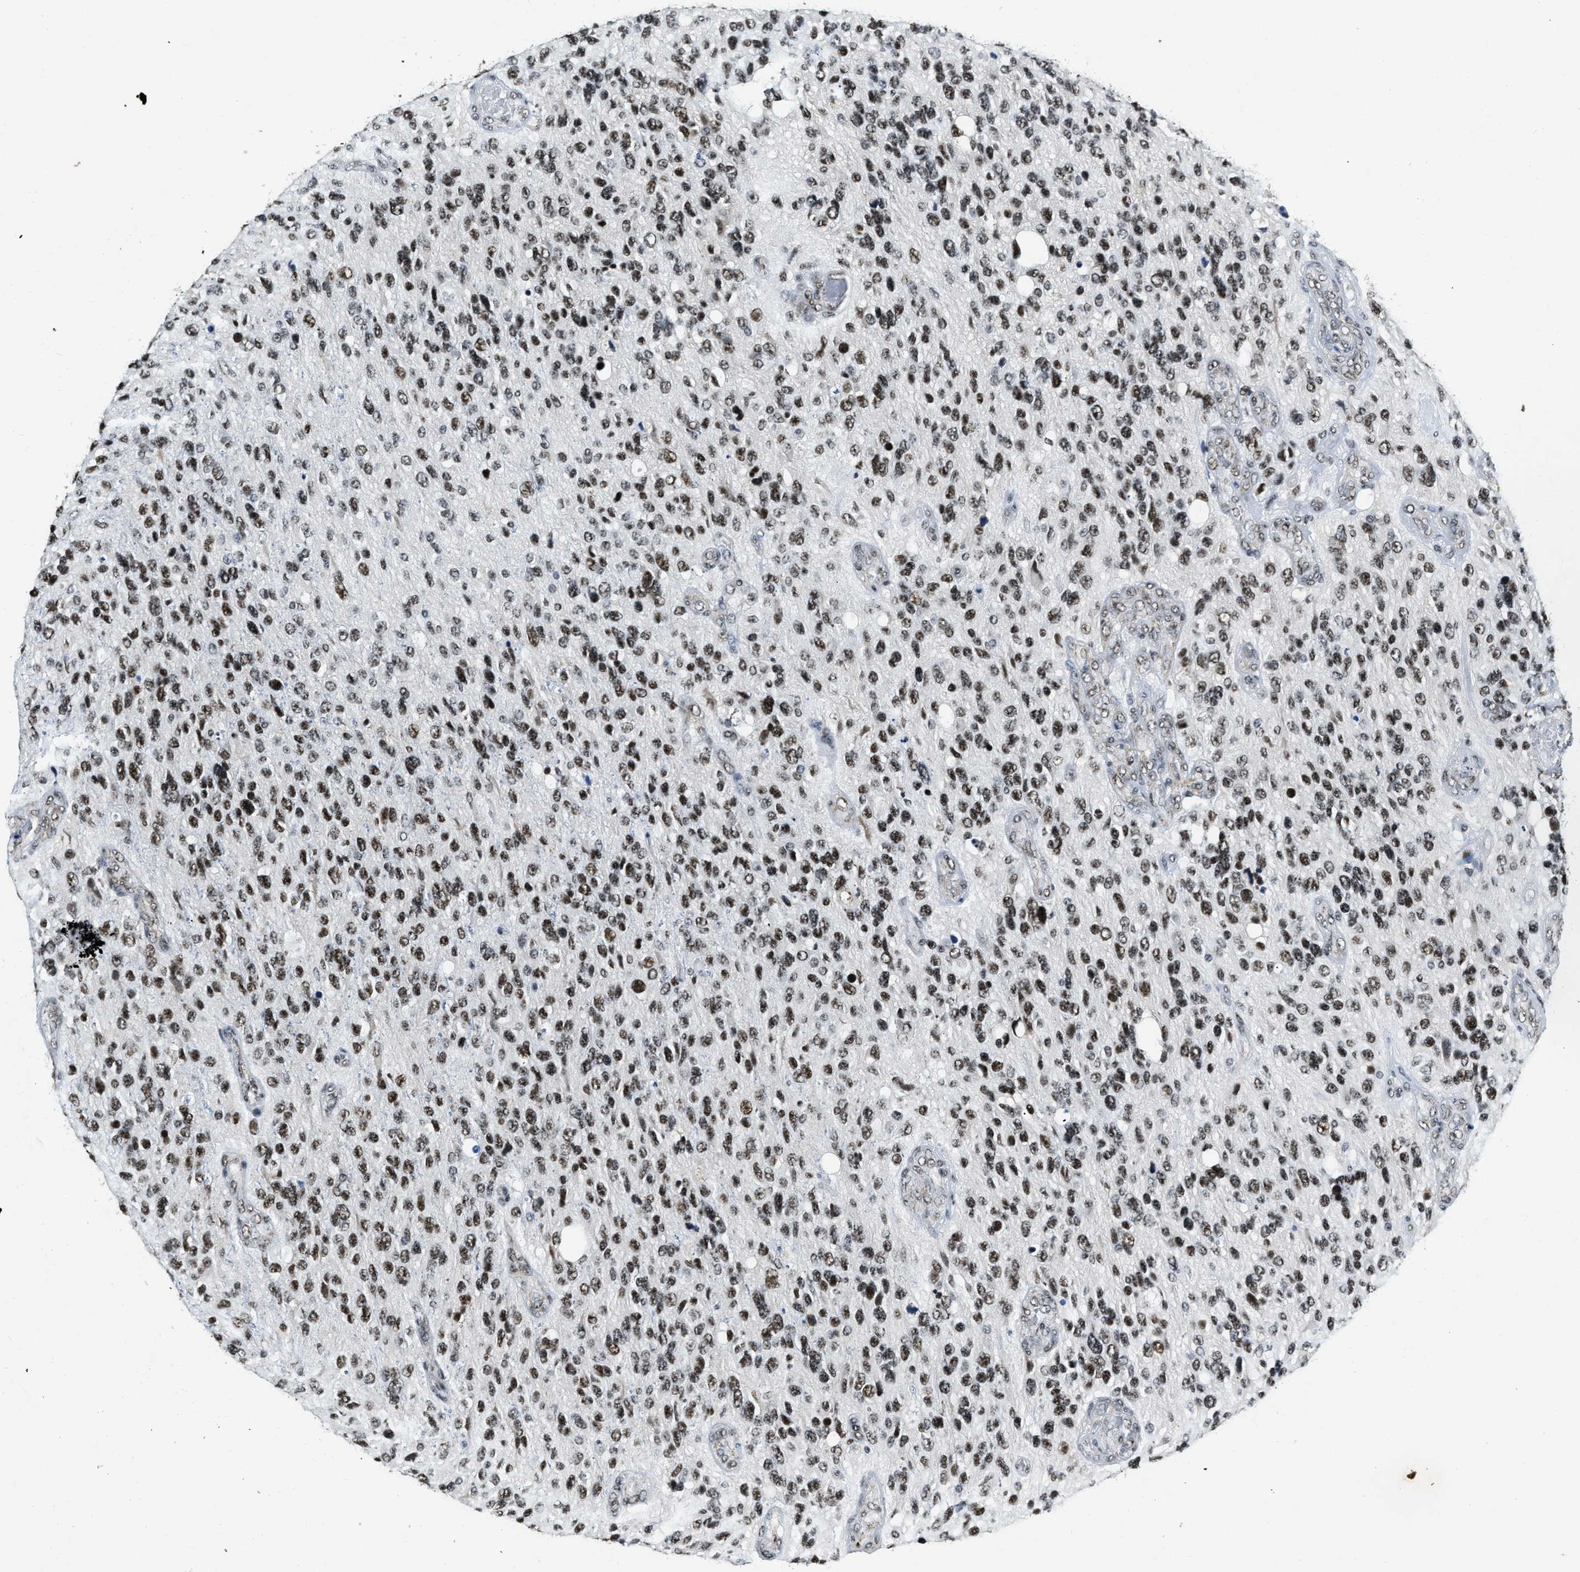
{"staining": {"intensity": "strong", "quantity": ">75%", "location": "nuclear"}, "tissue": "glioma", "cell_type": "Tumor cells", "image_type": "cancer", "snomed": [{"axis": "morphology", "description": "Glioma, malignant, High grade"}, {"axis": "topography", "description": "Brain"}], "caption": "The histopathology image demonstrates immunohistochemical staining of glioma. There is strong nuclear expression is appreciated in about >75% of tumor cells. (brown staining indicates protein expression, while blue staining denotes nuclei).", "gene": "CCNE1", "patient": {"sex": "female", "age": 58}}